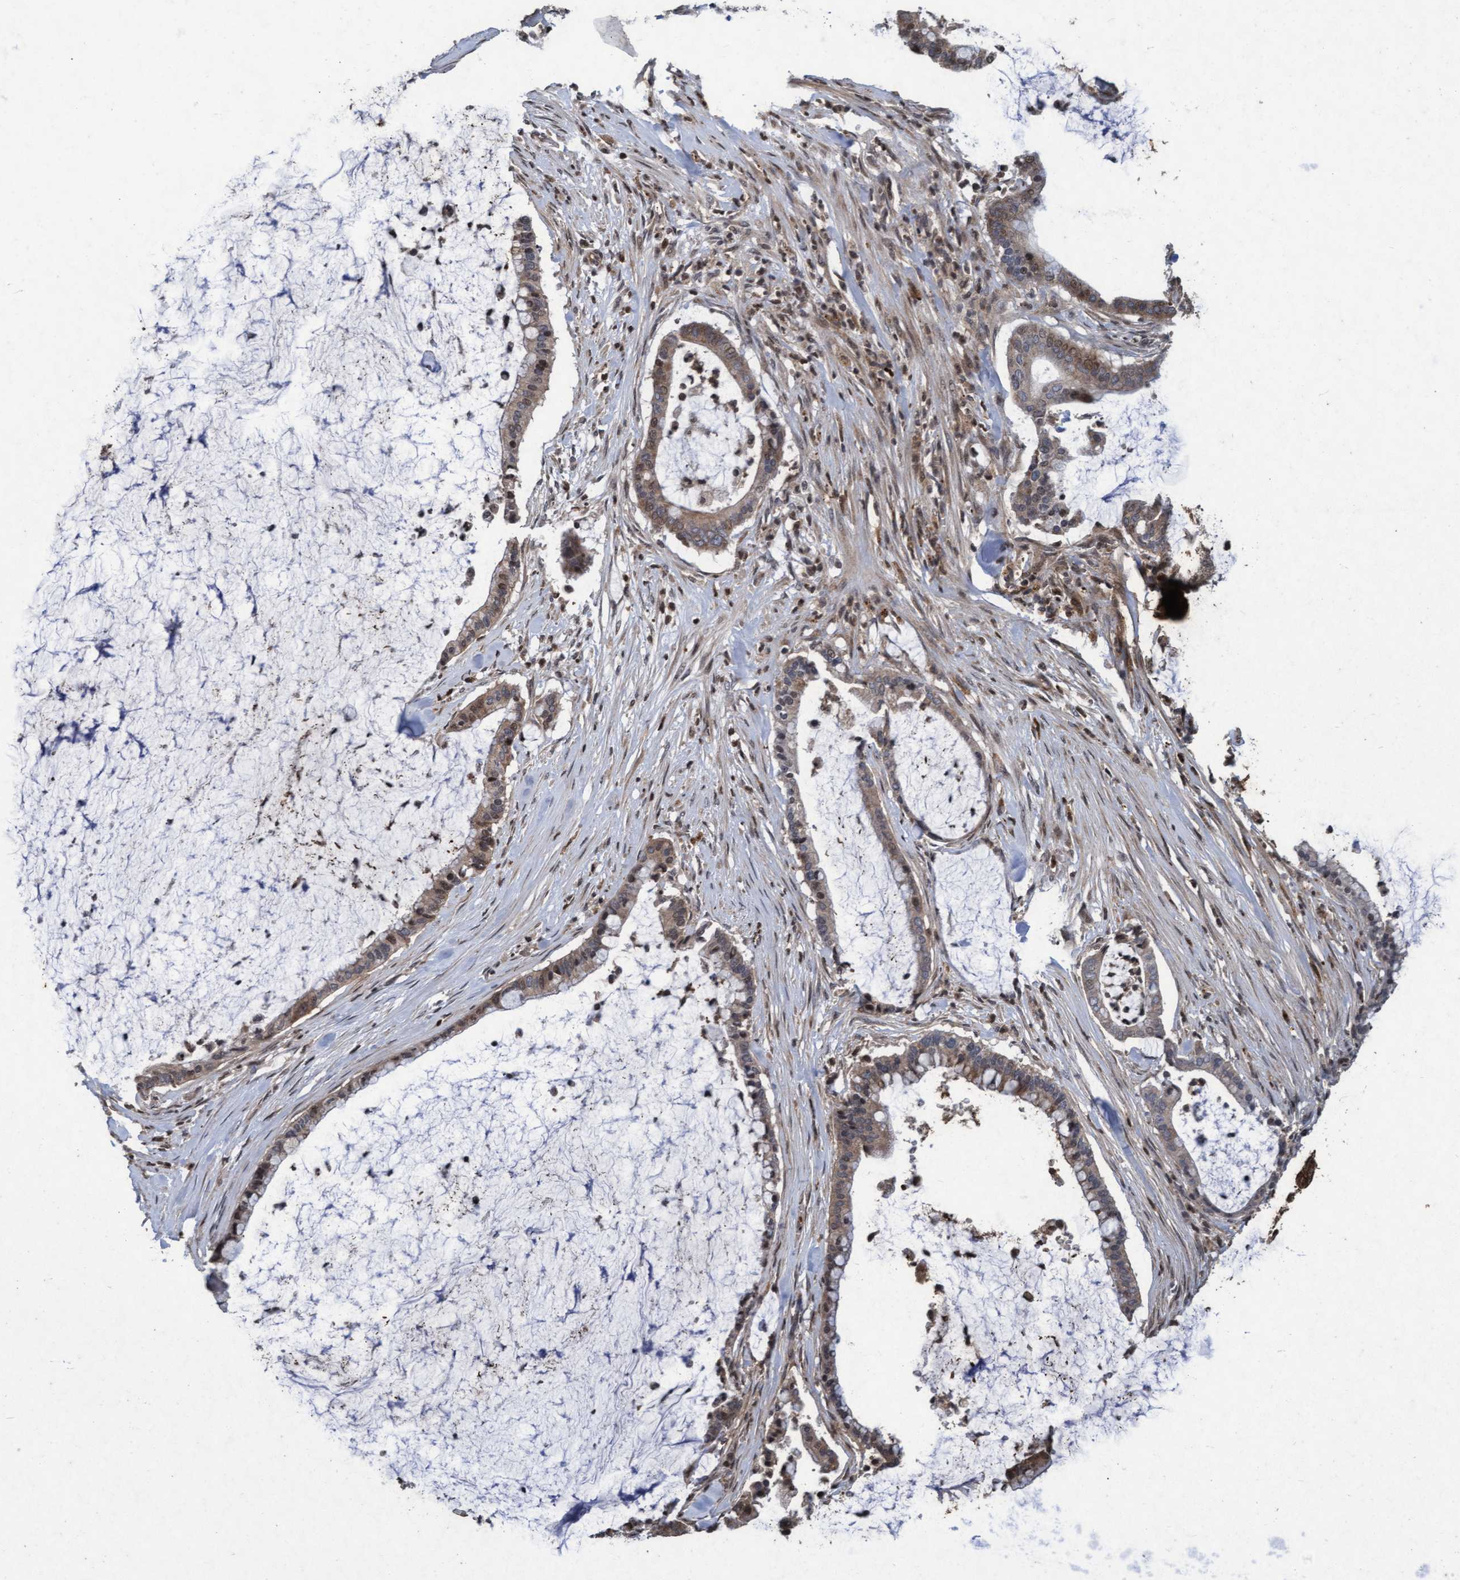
{"staining": {"intensity": "weak", "quantity": "25%-75%", "location": "cytoplasmic/membranous"}, "tissue": "pancreatic cancer", "cell_type": "Tumor cells", "image_type": "cancer", "snomed": [{"axis": "morphology", "description": "Adenocarcinoma, NOS"}, {"axis": "topography", "description": "Pancreas"}], "caption": "A high-resolution image shows immunohistochemistry (IHC) staining of pancreatic cancer (adenocarcinoma), which exhibits weak cytoplasmic/membranous positivity in about 25%-75% of tumor cells.", "gene": "KCNC2", "patient": {"sex": "male", "age": 41}}